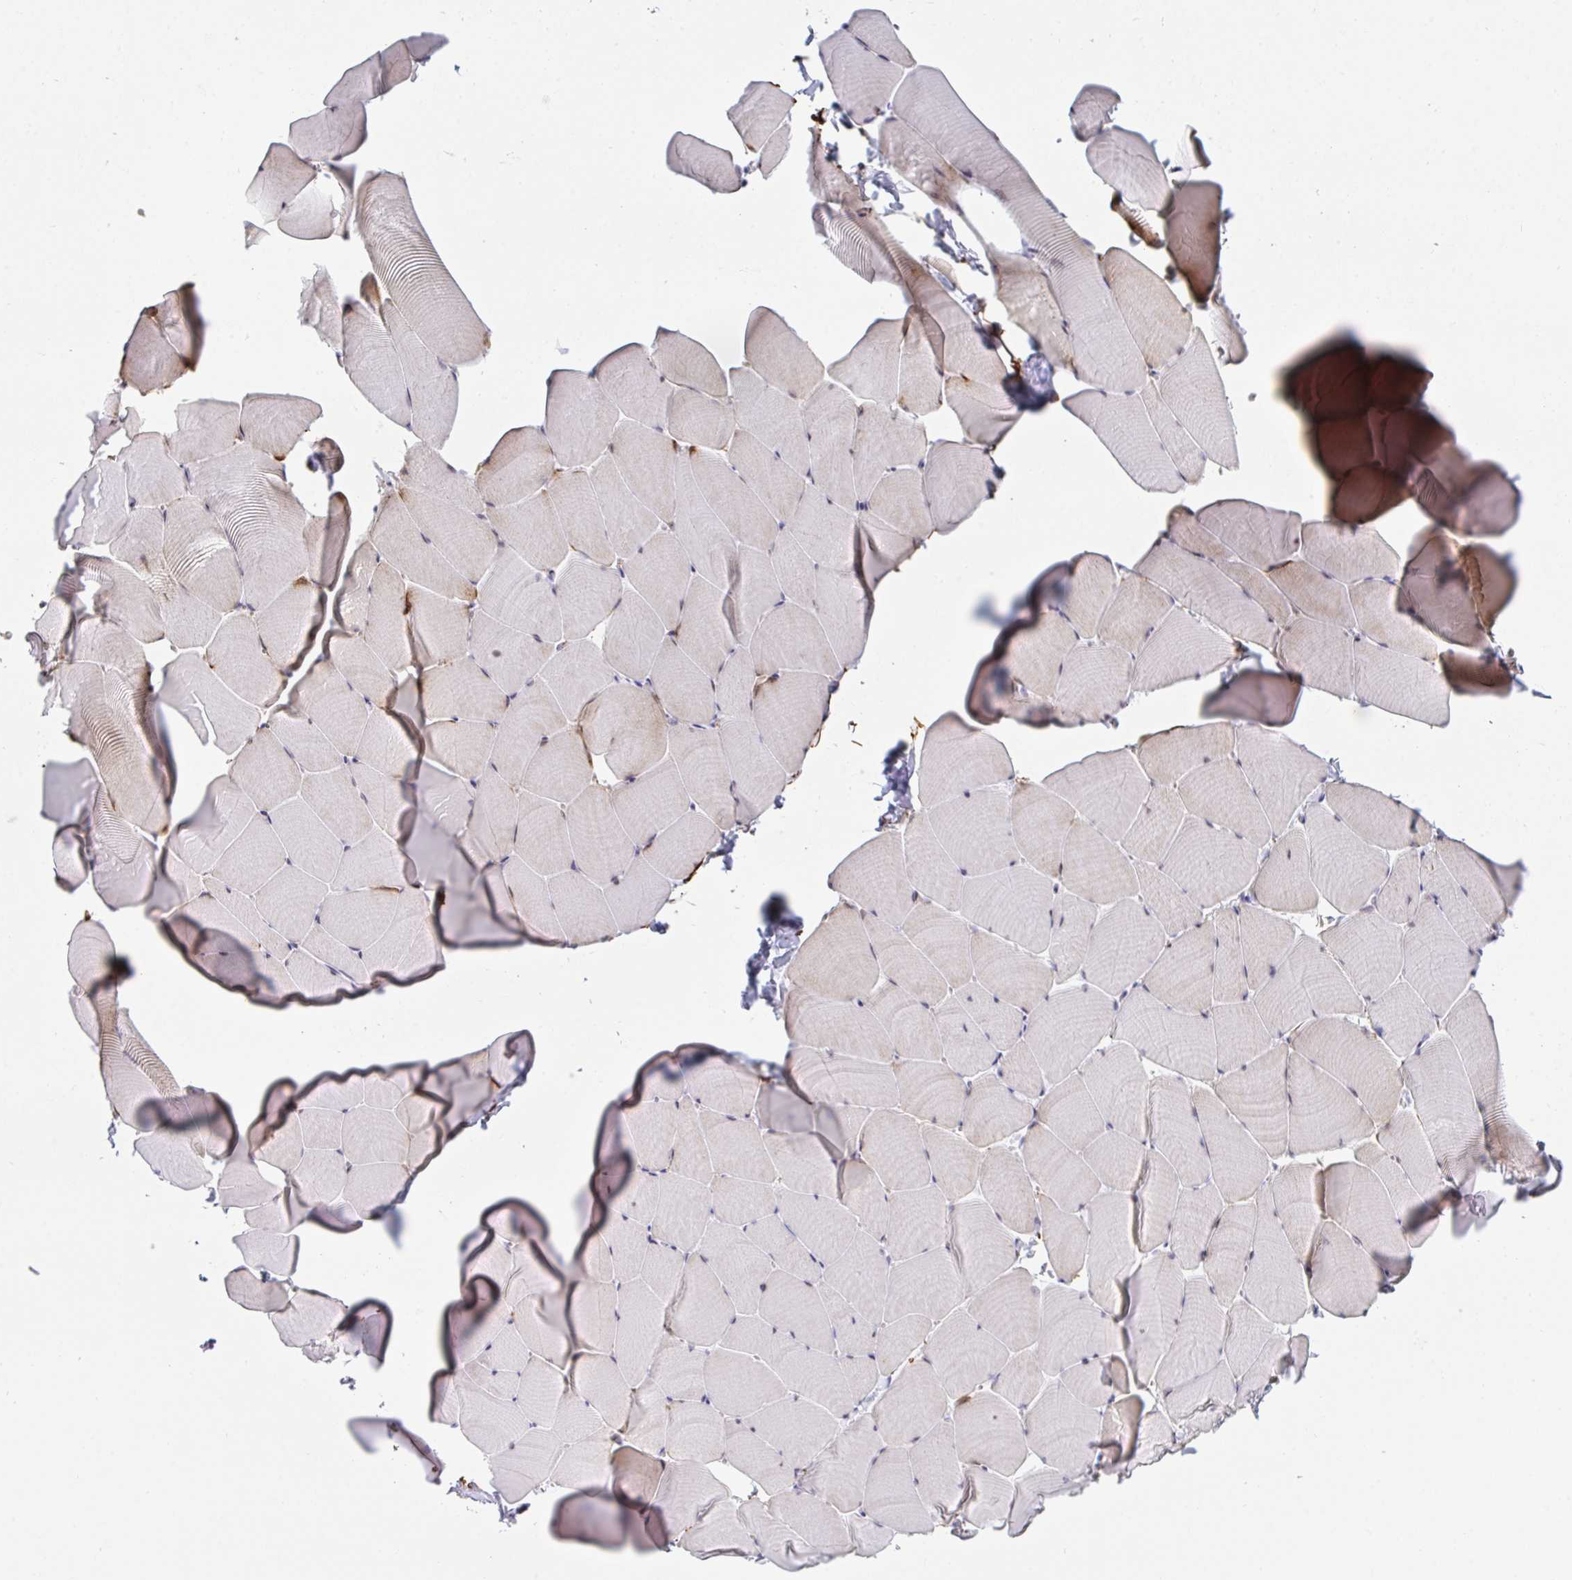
{"staining": {"intensity": "weak", "quantity": "<25%", "location": "nuclear"}, "tissue": "skeletal muscle", "cell_type": "Myocytes", "image_type": "normal", "snomed": [{"axis": "morphology", "description": "Normal tissue, NOS"}, {"axis": "topography", "description": "Skeletal muscle"}], "caption": "An image of skeletal muscle stained for a protein exhibits no brown staining in myocytes.", "gene": "TNMD", "patient": {"sex": "male", "age": 25}}